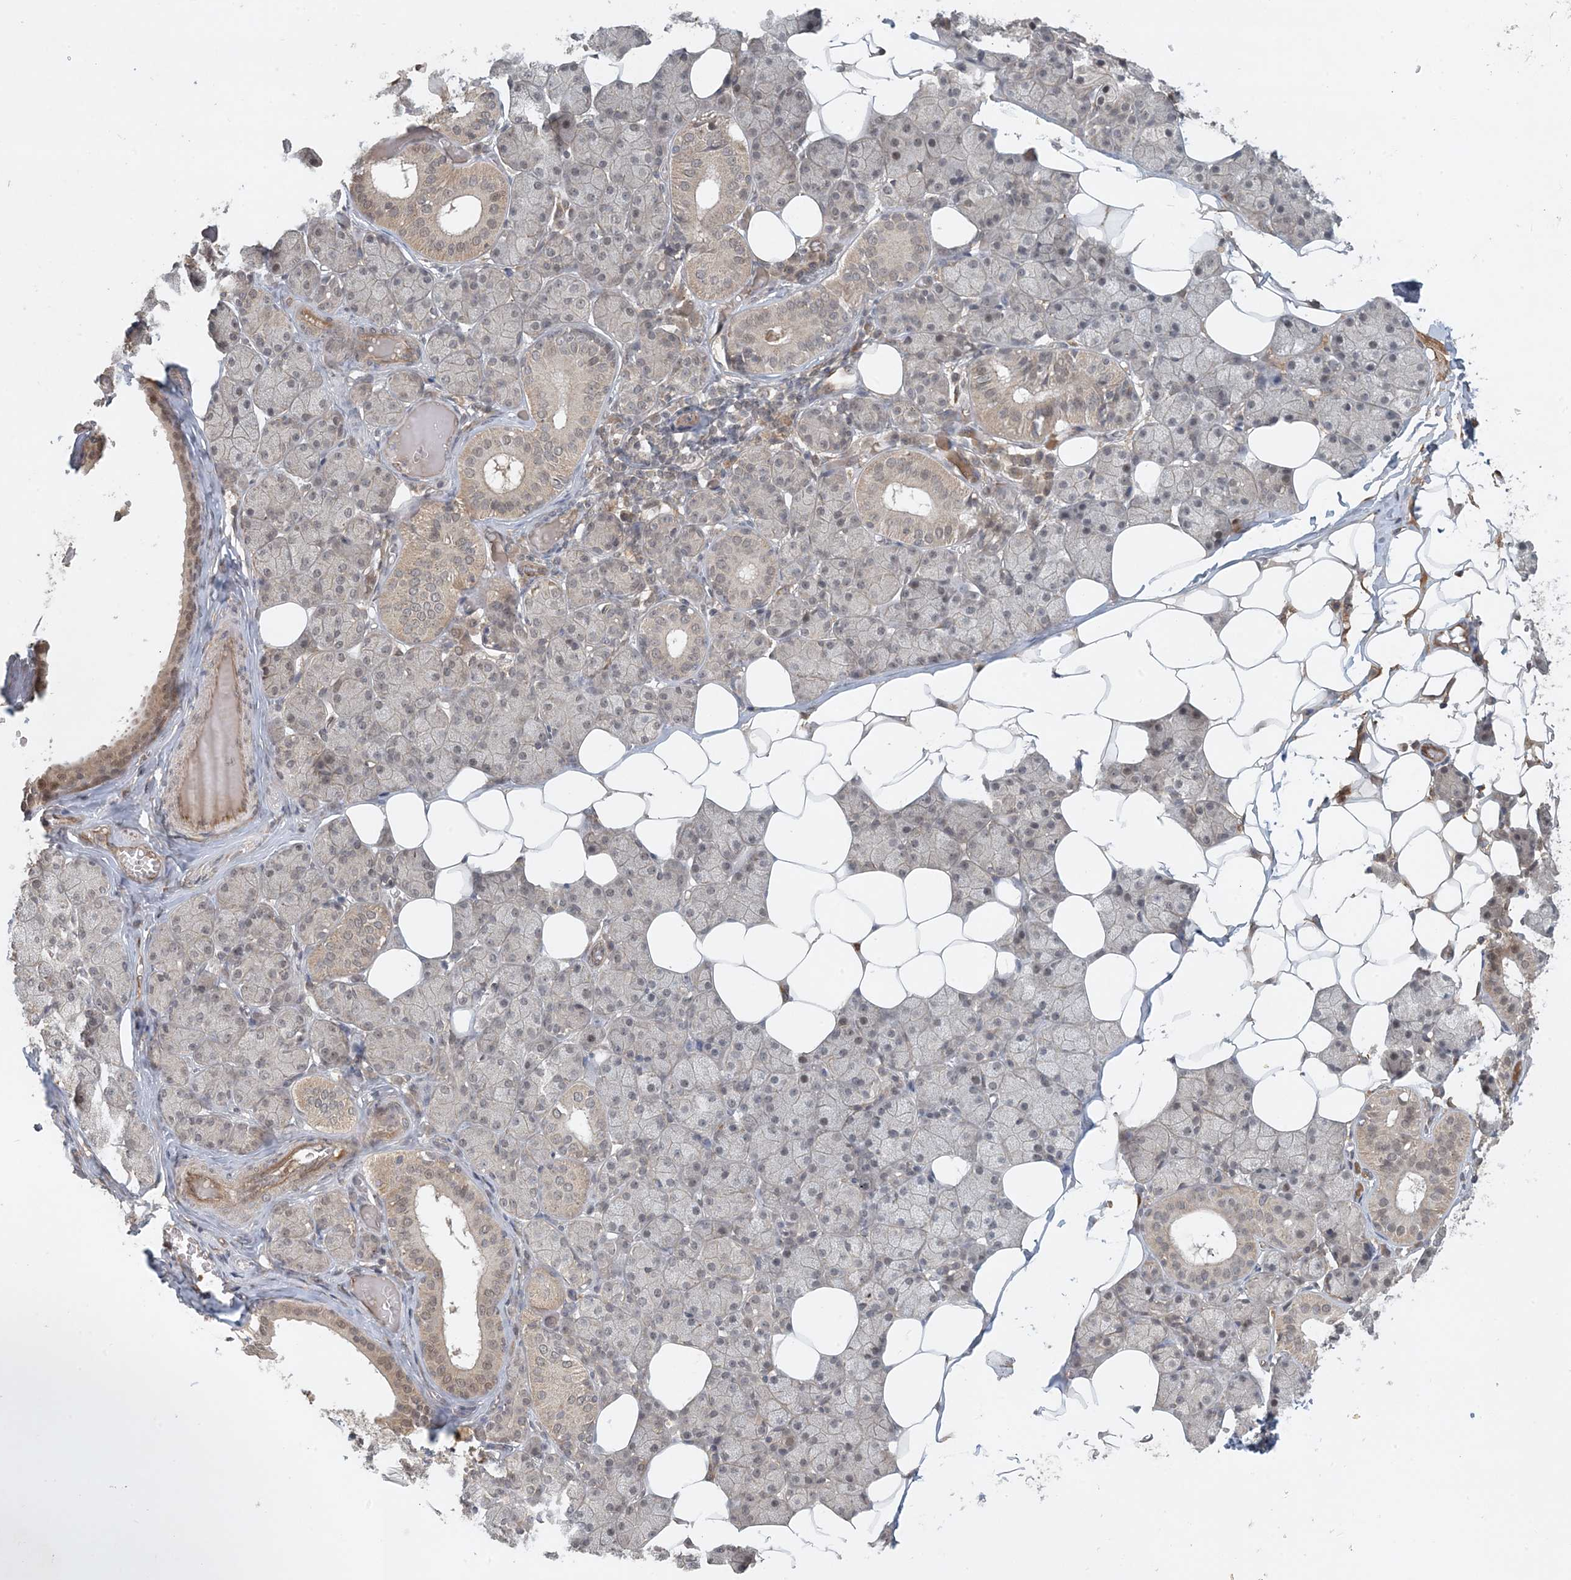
{"staining": {"intensity": "weak", "quantity": "<25%", "location": "cytoplasmic/membranous"}, "tissue": "salivary gland", "cell_type": "Glandular cells", "image_type": "normal", "snomed": [{"axis": "morphology", "description": "Normal tissue, NOS"}, {"axis": "topography", "description": "Salivary gland"}], "caption": "Salivary gland stained for a protein using immunohistochemistry (IHC) exhibits no positivity glandular cells.", "gene": "ZCCHC4", "patient": {"sex": "female", "age": 33}}